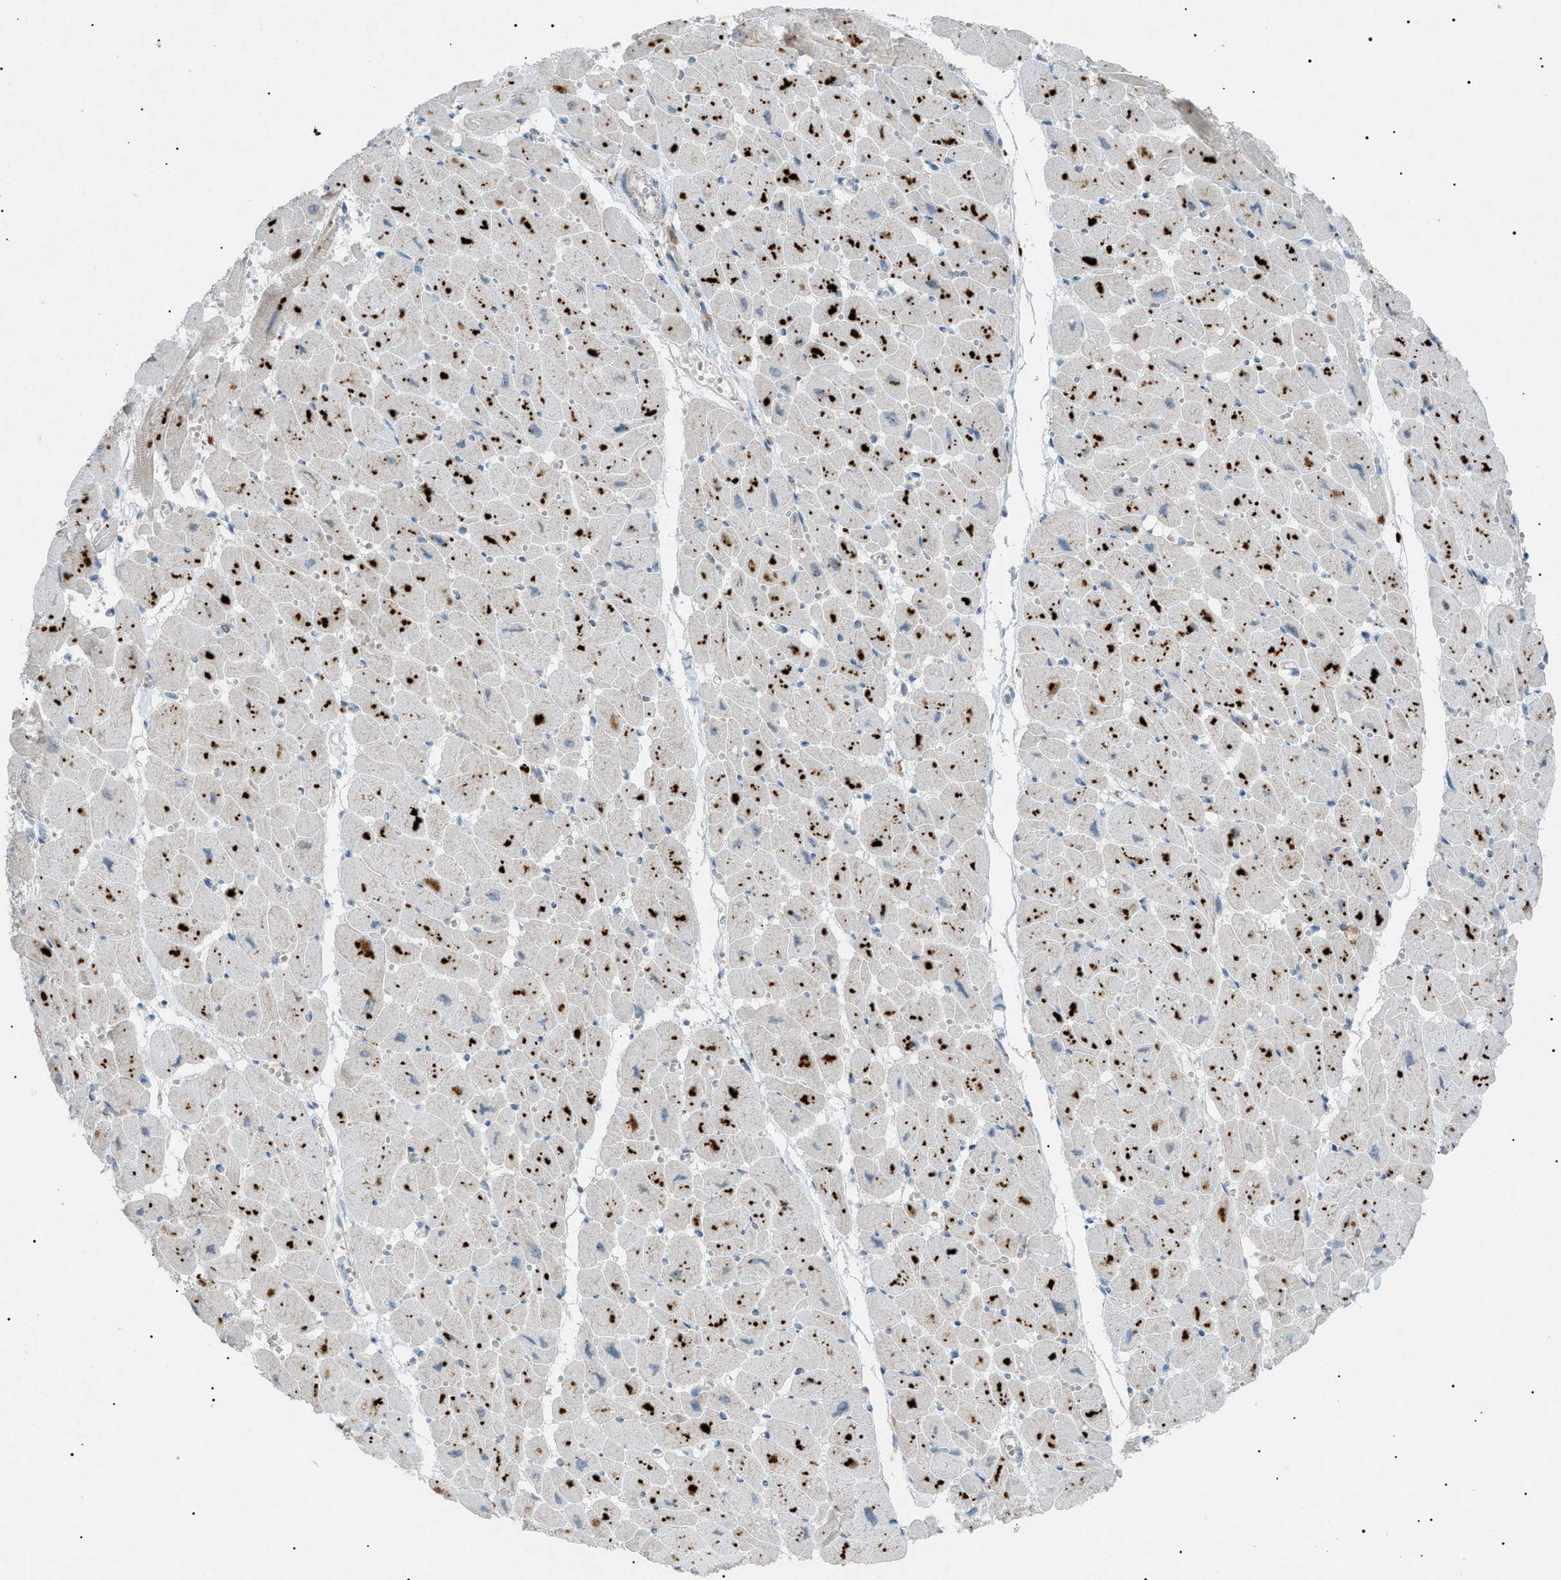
{"staining": {"intensity": "moderate", "quantity": "<25%", "location": "cytoplasmic/membranous"}, "tissue": "heart muscle", "cell_type": "Cardiomyocytes", "image_type": "normal", "snomed": [{"axis": "morphology", "description": "Normal tissue, NOS"}, {"axis": "topography", "description": "Heart"}], "caption": "Protein staining of unremarkable heart muscle exhibits moderate cytoplasmic/membranous staining in approximately <25% of cardiomyocytes. The staining is performed using DAB brown chromogen to label protein expression. The nuclei are counter-stained blue using hematoxylin.", "gene": "BTK", "patient": {"sex": "female", "age": 54}}